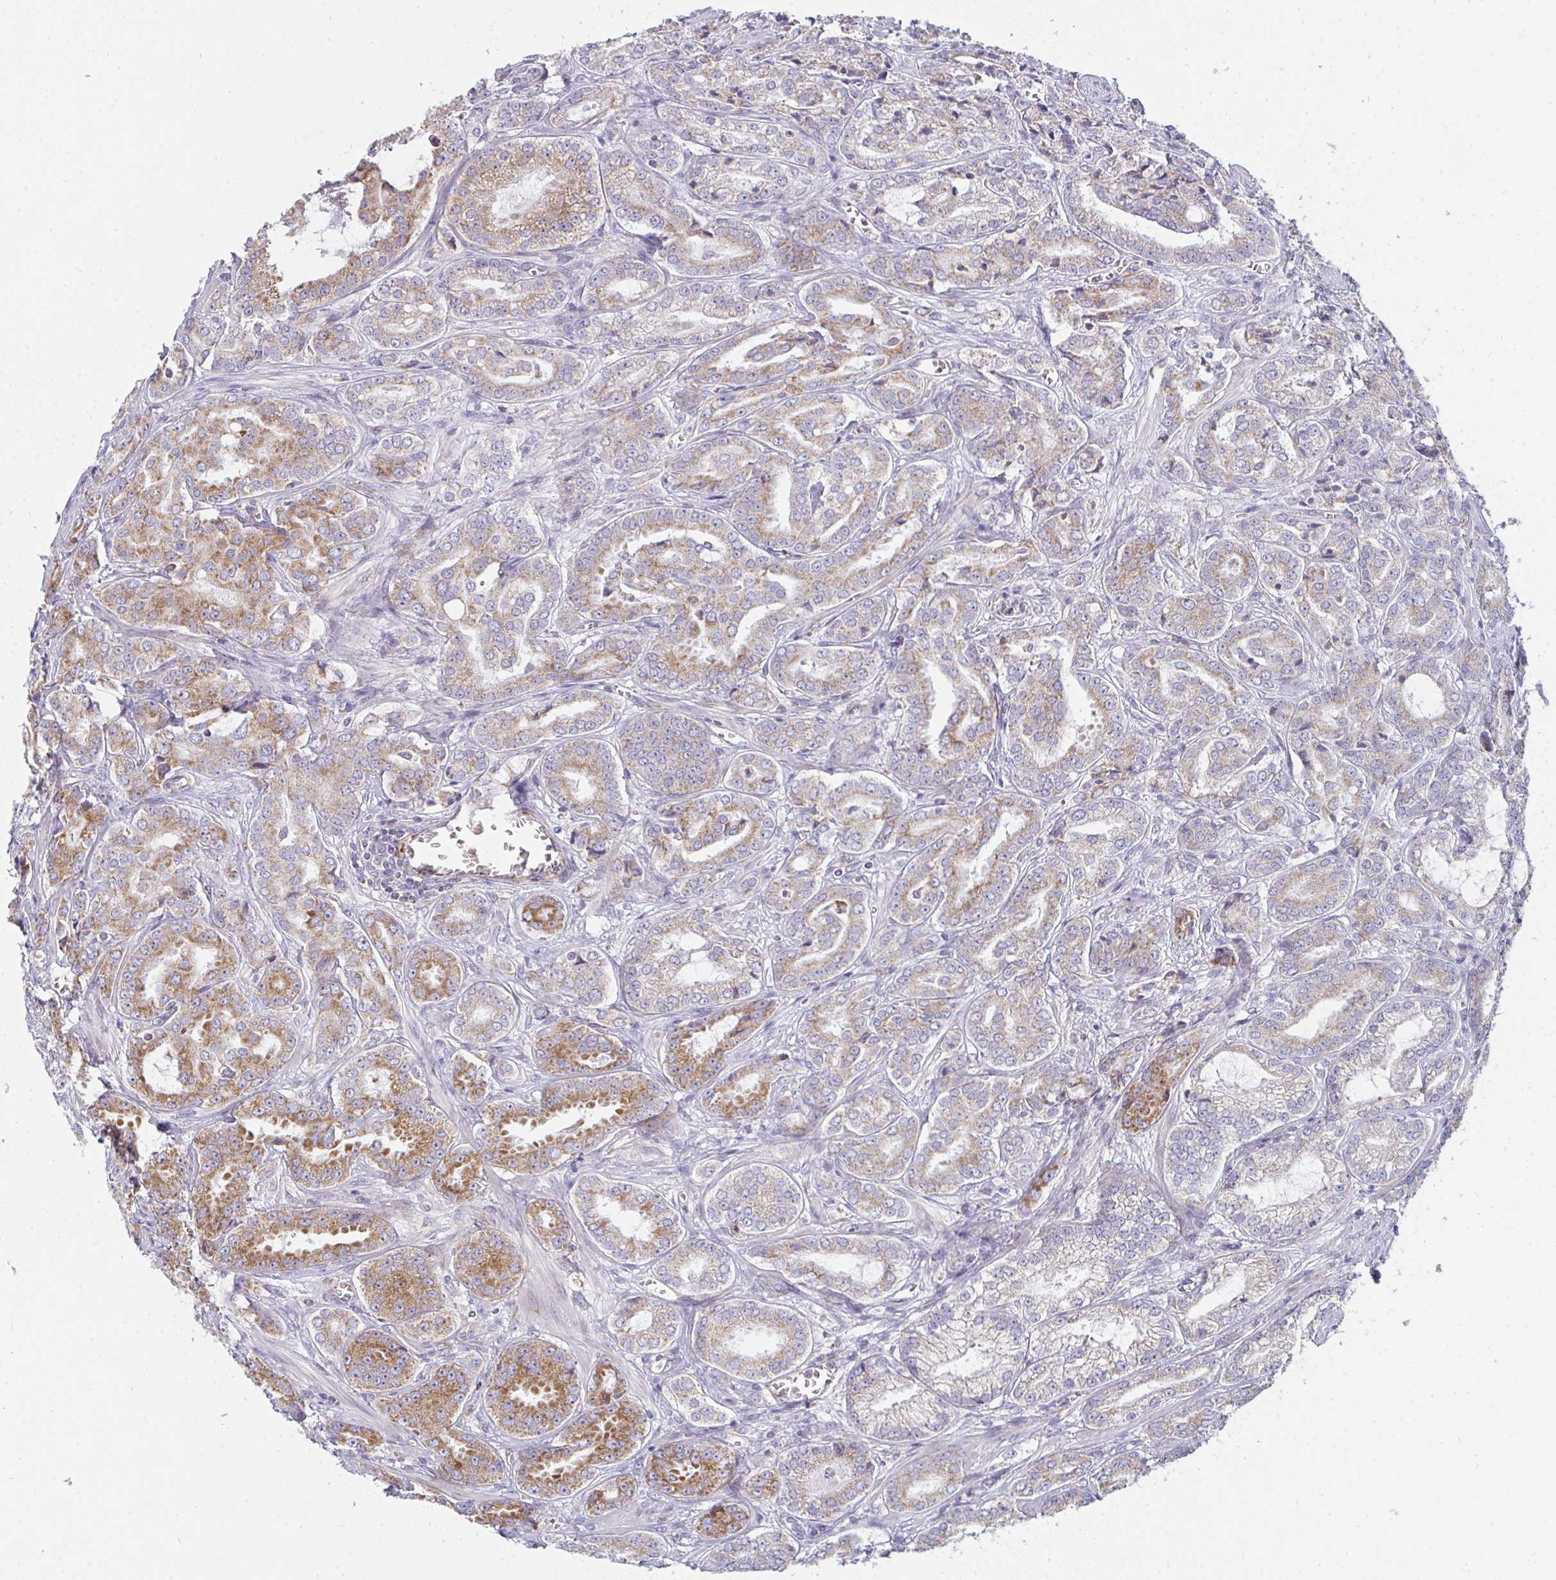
{"staining": {"intensity": "moderate", "quantity": "<25%", "location": "cytoplasmic/membranous"}, "tissue": "prostate cancer", "cell_type": "Tumor cells", "image_type": "cancer", "snomed": [{"axis": "morphology", "description": "Adenocarcinoma, High grade"}, {"axis": "topography", "description": "Prostate"}], "caption": "Protein staining by immunohistochemistry exhibits moderate cytoplasmic/membranous staining in approximately <25% of tumor cells in high-grade adenocarcinoma (prostate).", "gene": "FAHD1", "patient": {"sex": "male", "age": 64}}